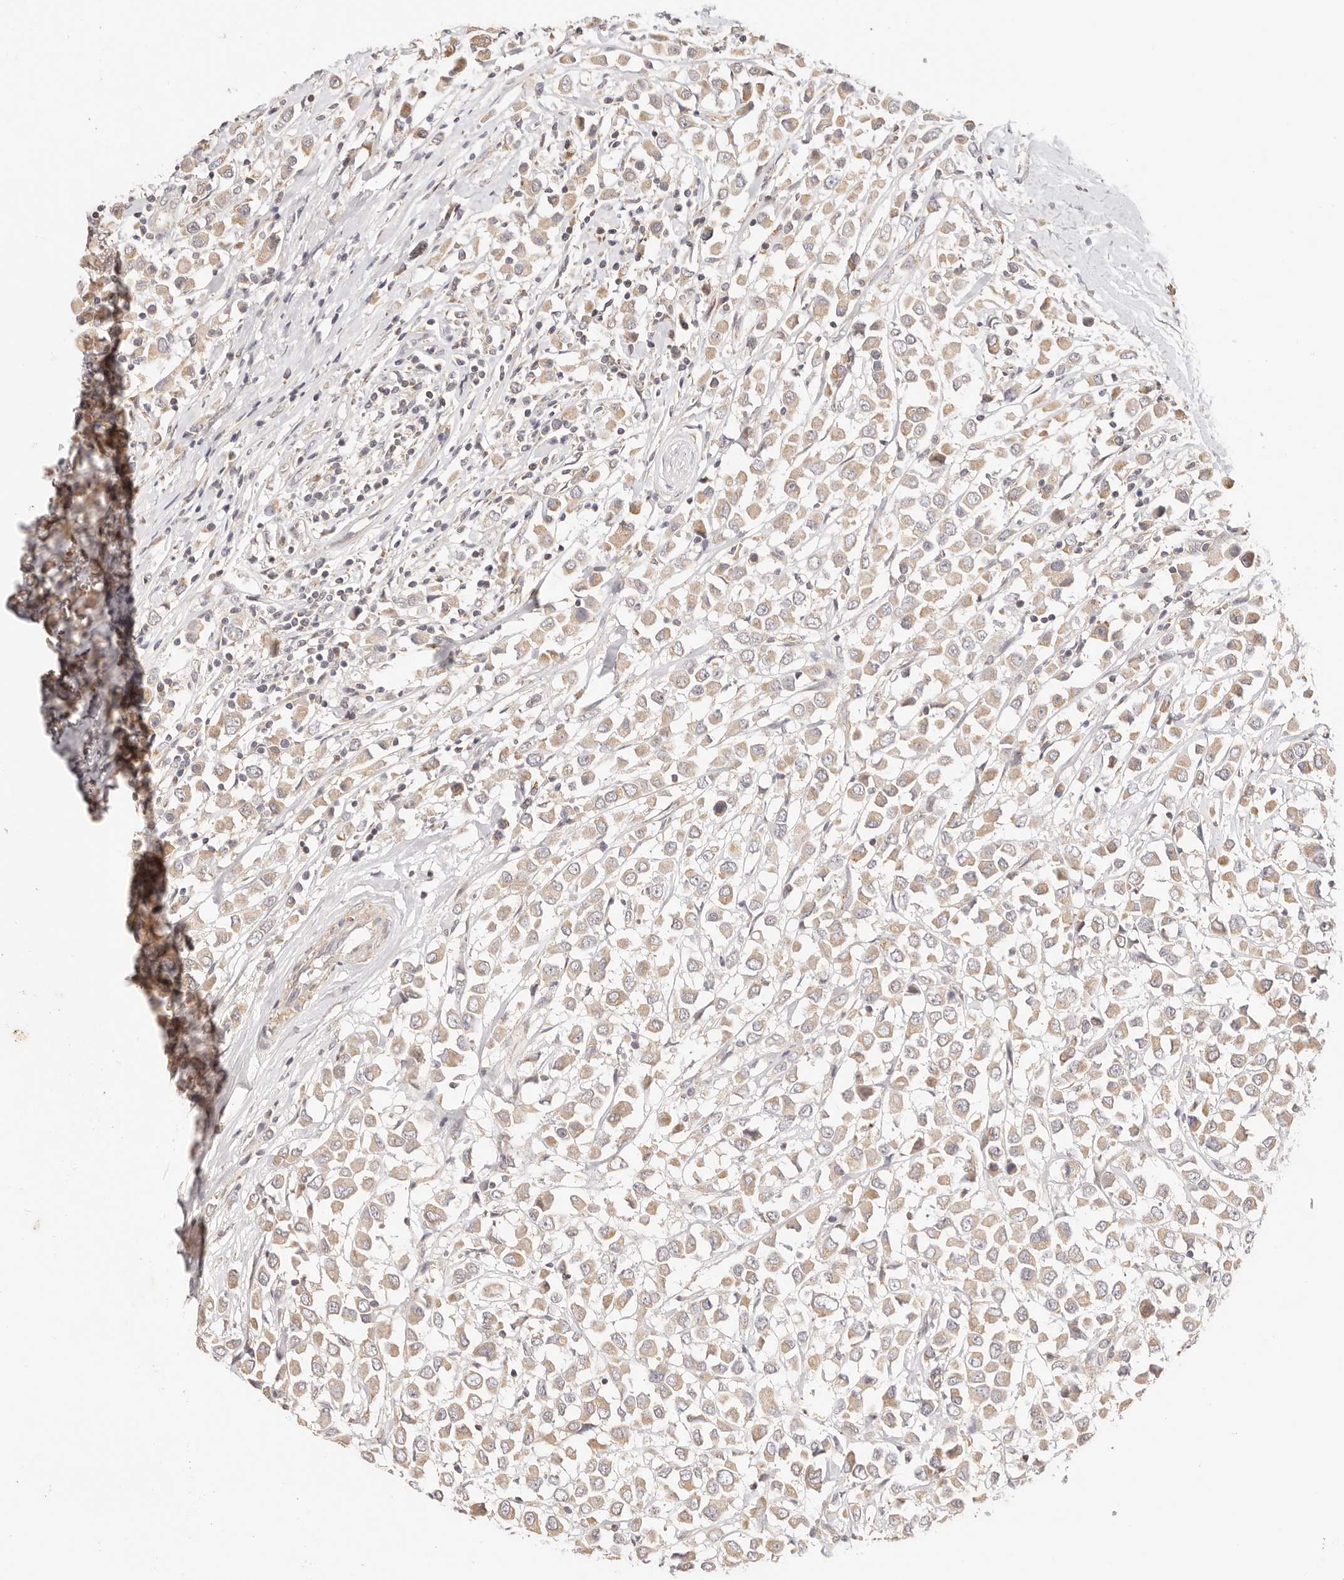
{"staining": {"intensity": "weak", "quantity": ">75%", "location": "cytoplasmic/membranous"}, "tissue": "breast cancer", "cell_type": "Tumor cells", "image_type": "cancer", "snomed": [{"axis": "morphology", "description": "Duct carcinoma"}, {"axis": "topography", "description": "Breast"}], "caption": "This is a photomicrograph of IHC staining of invasive ductal carcinoma (breast), which shows weak positivity in the cytoplasmic/membranous of tumor cells.", "gene": "KCMF1", "patient": {"sex": "female", "age": 61}}